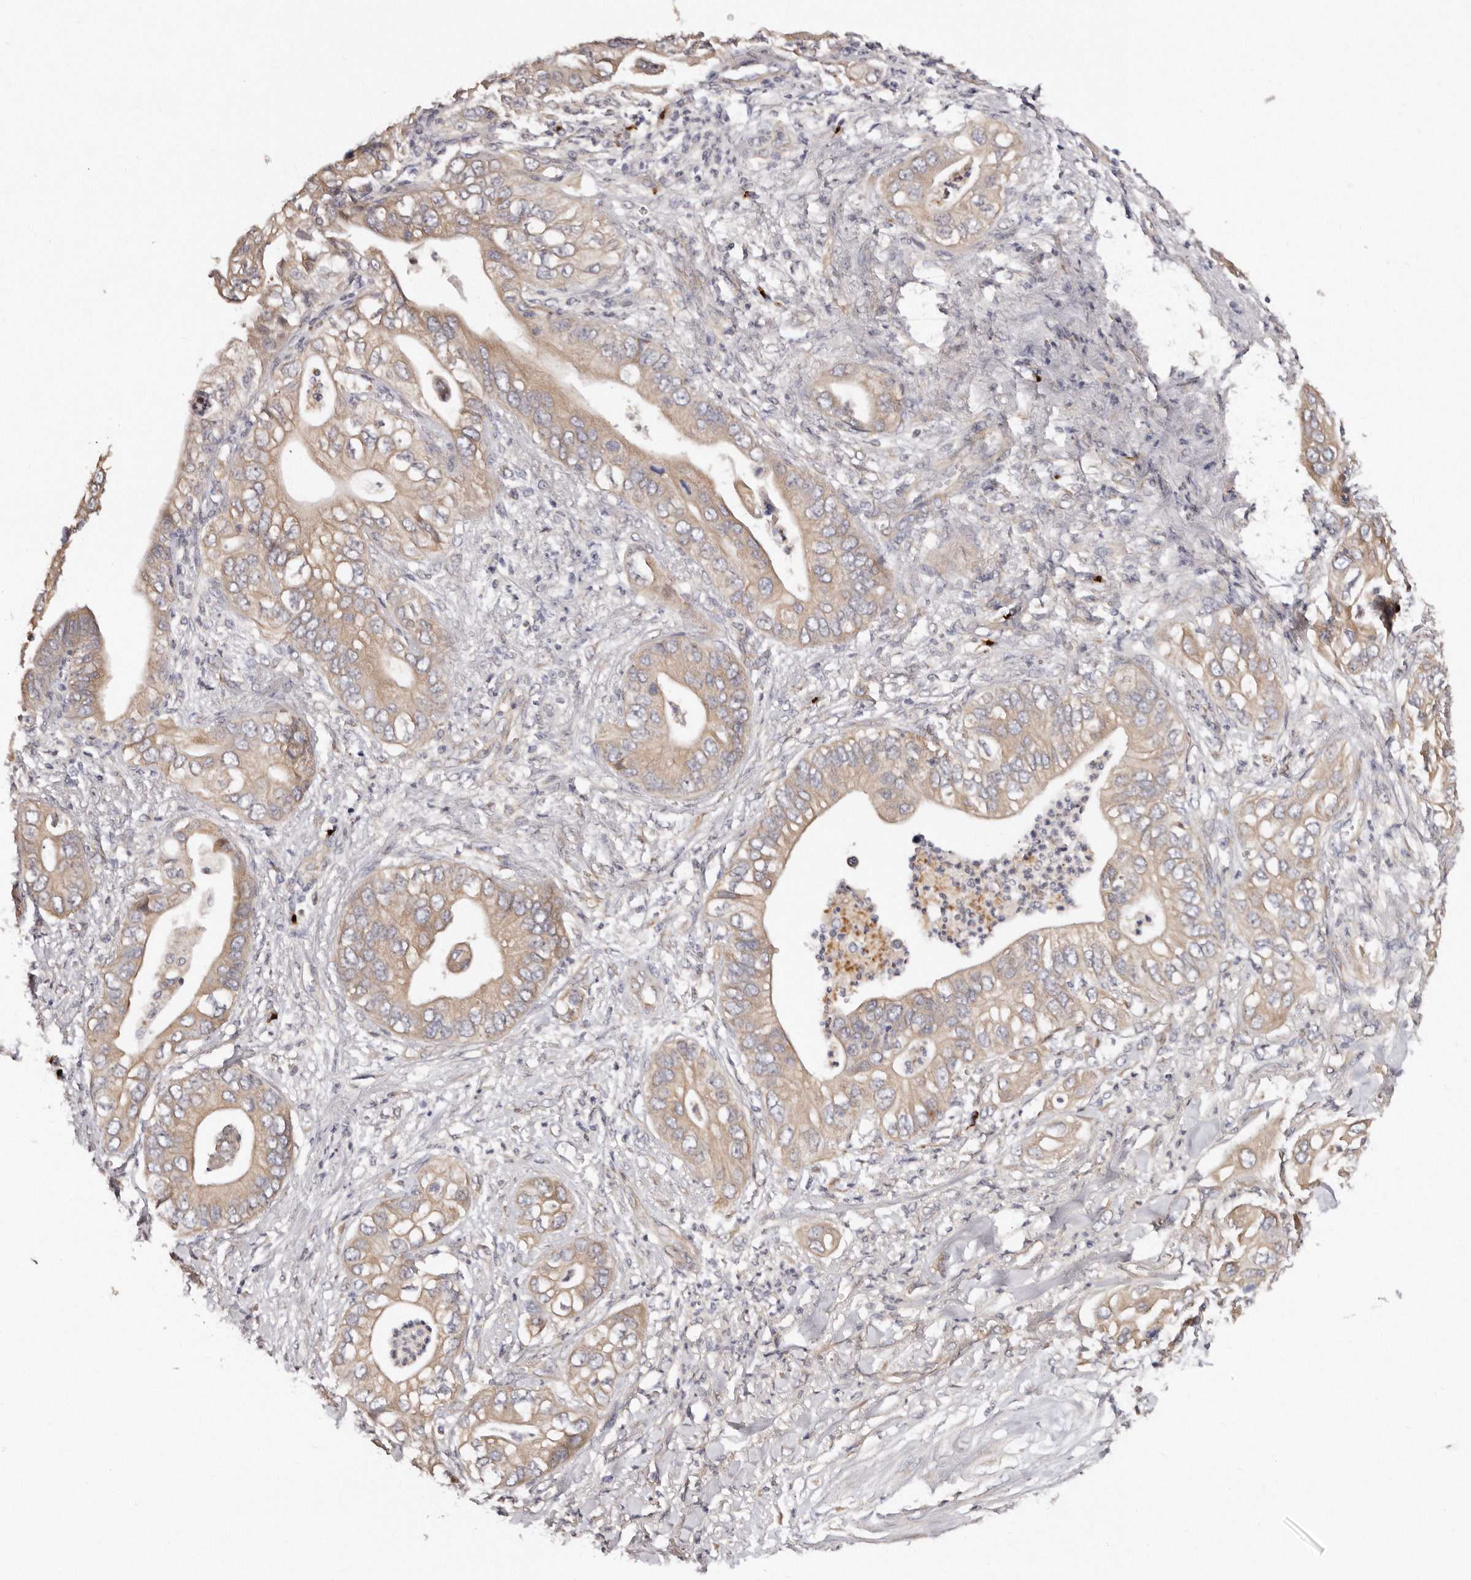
{"staining": {"intensity": "moderate", "quantity": ">75%", "location": "cytoplasmic/membranous"}, "tissue": "pancreatic cancer", "cell_type": "Tumor cells", "image_type": "cancer", "snomed": [{"axis": "morphology", "description": "Adenocarcinoma, NOS"}, {"axis": "topography", "description": "Pancreas"}], "caption": "Protein expression analysis of human adenocarcinoma (pancreatic) reveals moderate cytoplasmic/membranous positivity in about >75% of tumor cells.", "gene": "DACT2", "patient": {"sex": "female", "age": 78}}